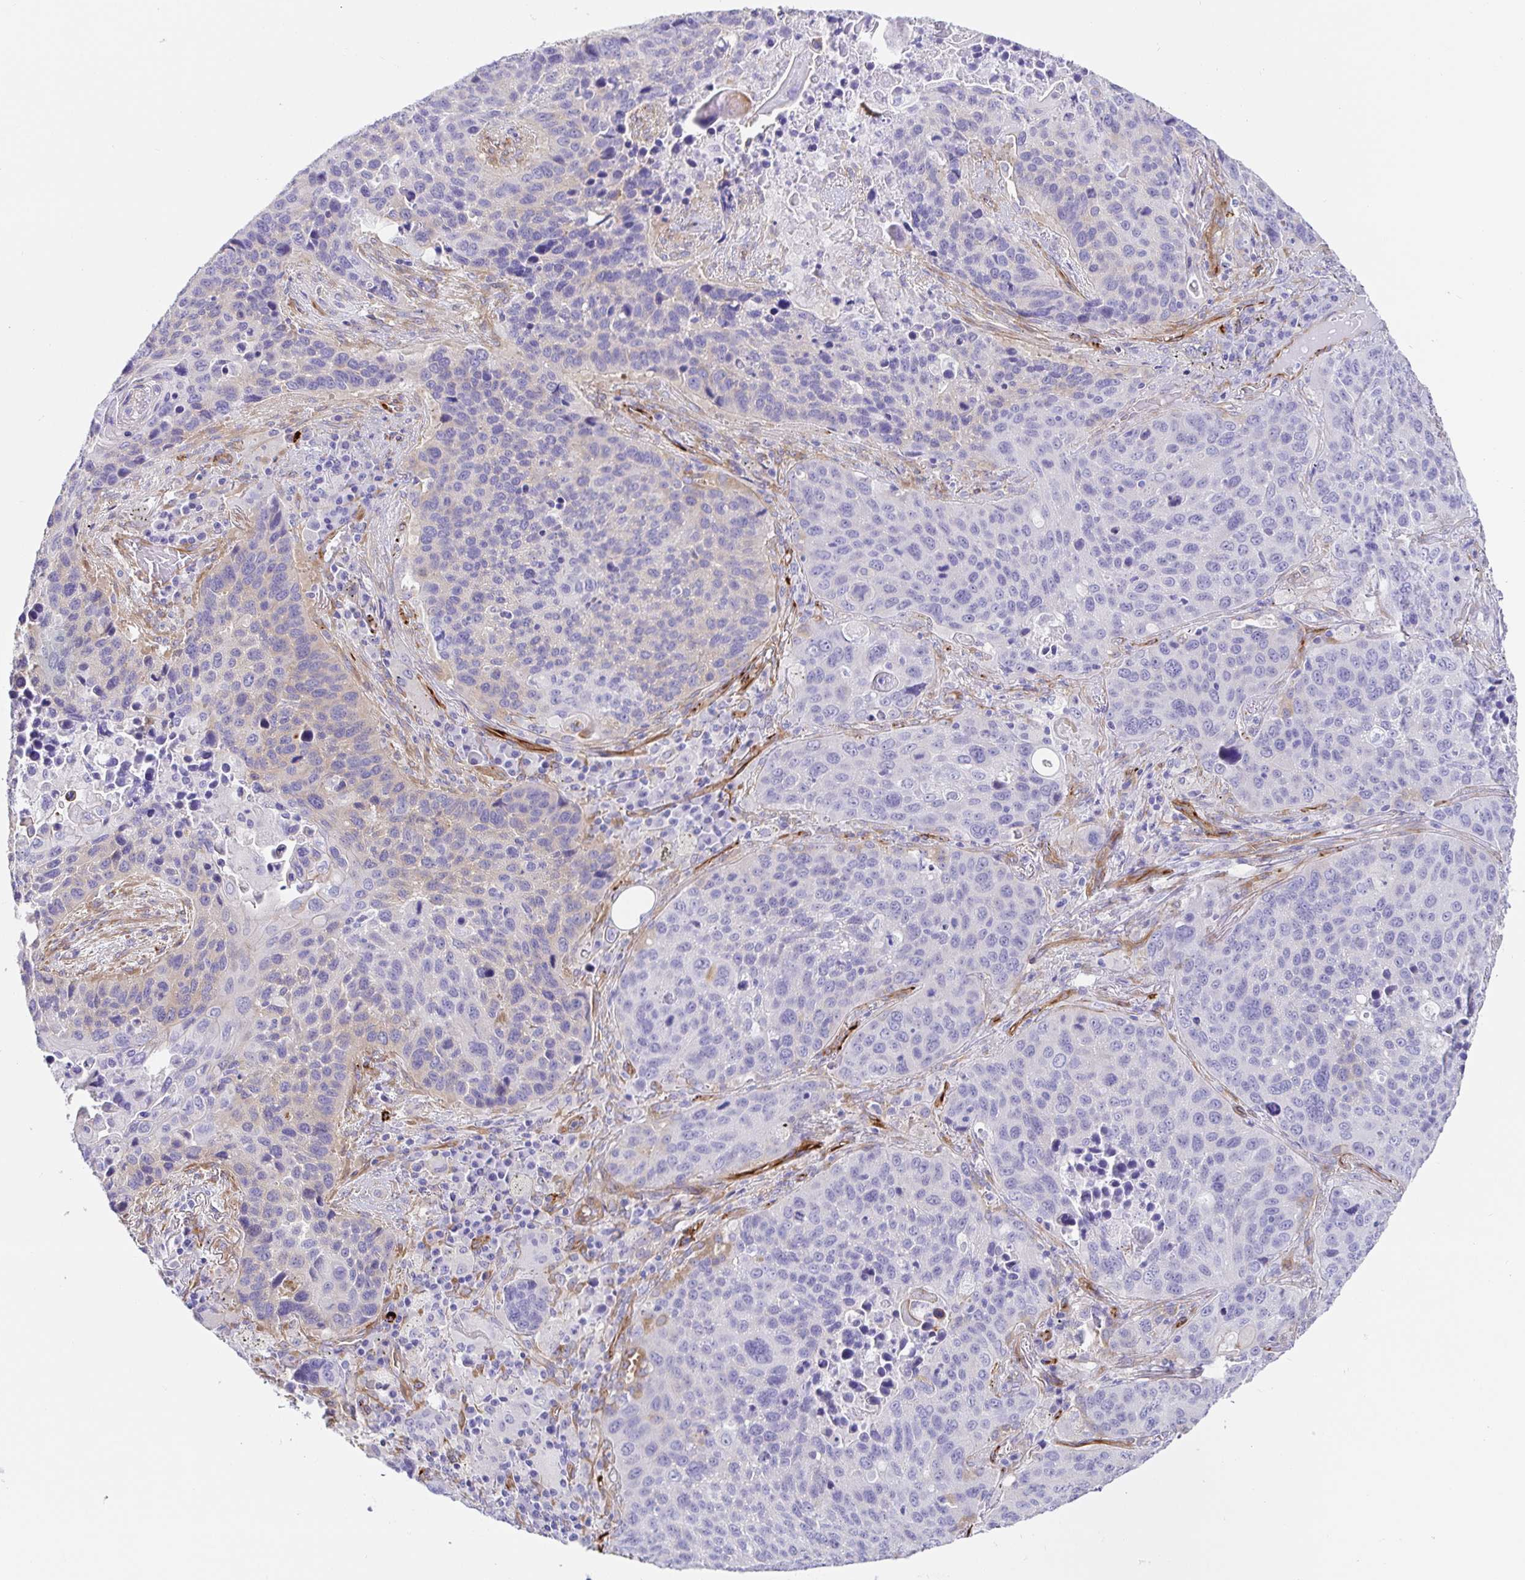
{"staining": {"intensity": "negative", "quantity": "none", "location": "none"}, "tissue": "lung cancer", "cell_type": "Tumor cells", "image_type": "cancer", "snomed": [{"axis": "morphology", "description": "Squamous cell carcinoma, NOS"}, {"axis": "topography", "description": "Lung"}], "caption": "Tumor cells show no significant staining in lung cancer (squamous cell carcinoma).", "gene": "DOCK1", "patient": {"sex": "male", "age": 68}}